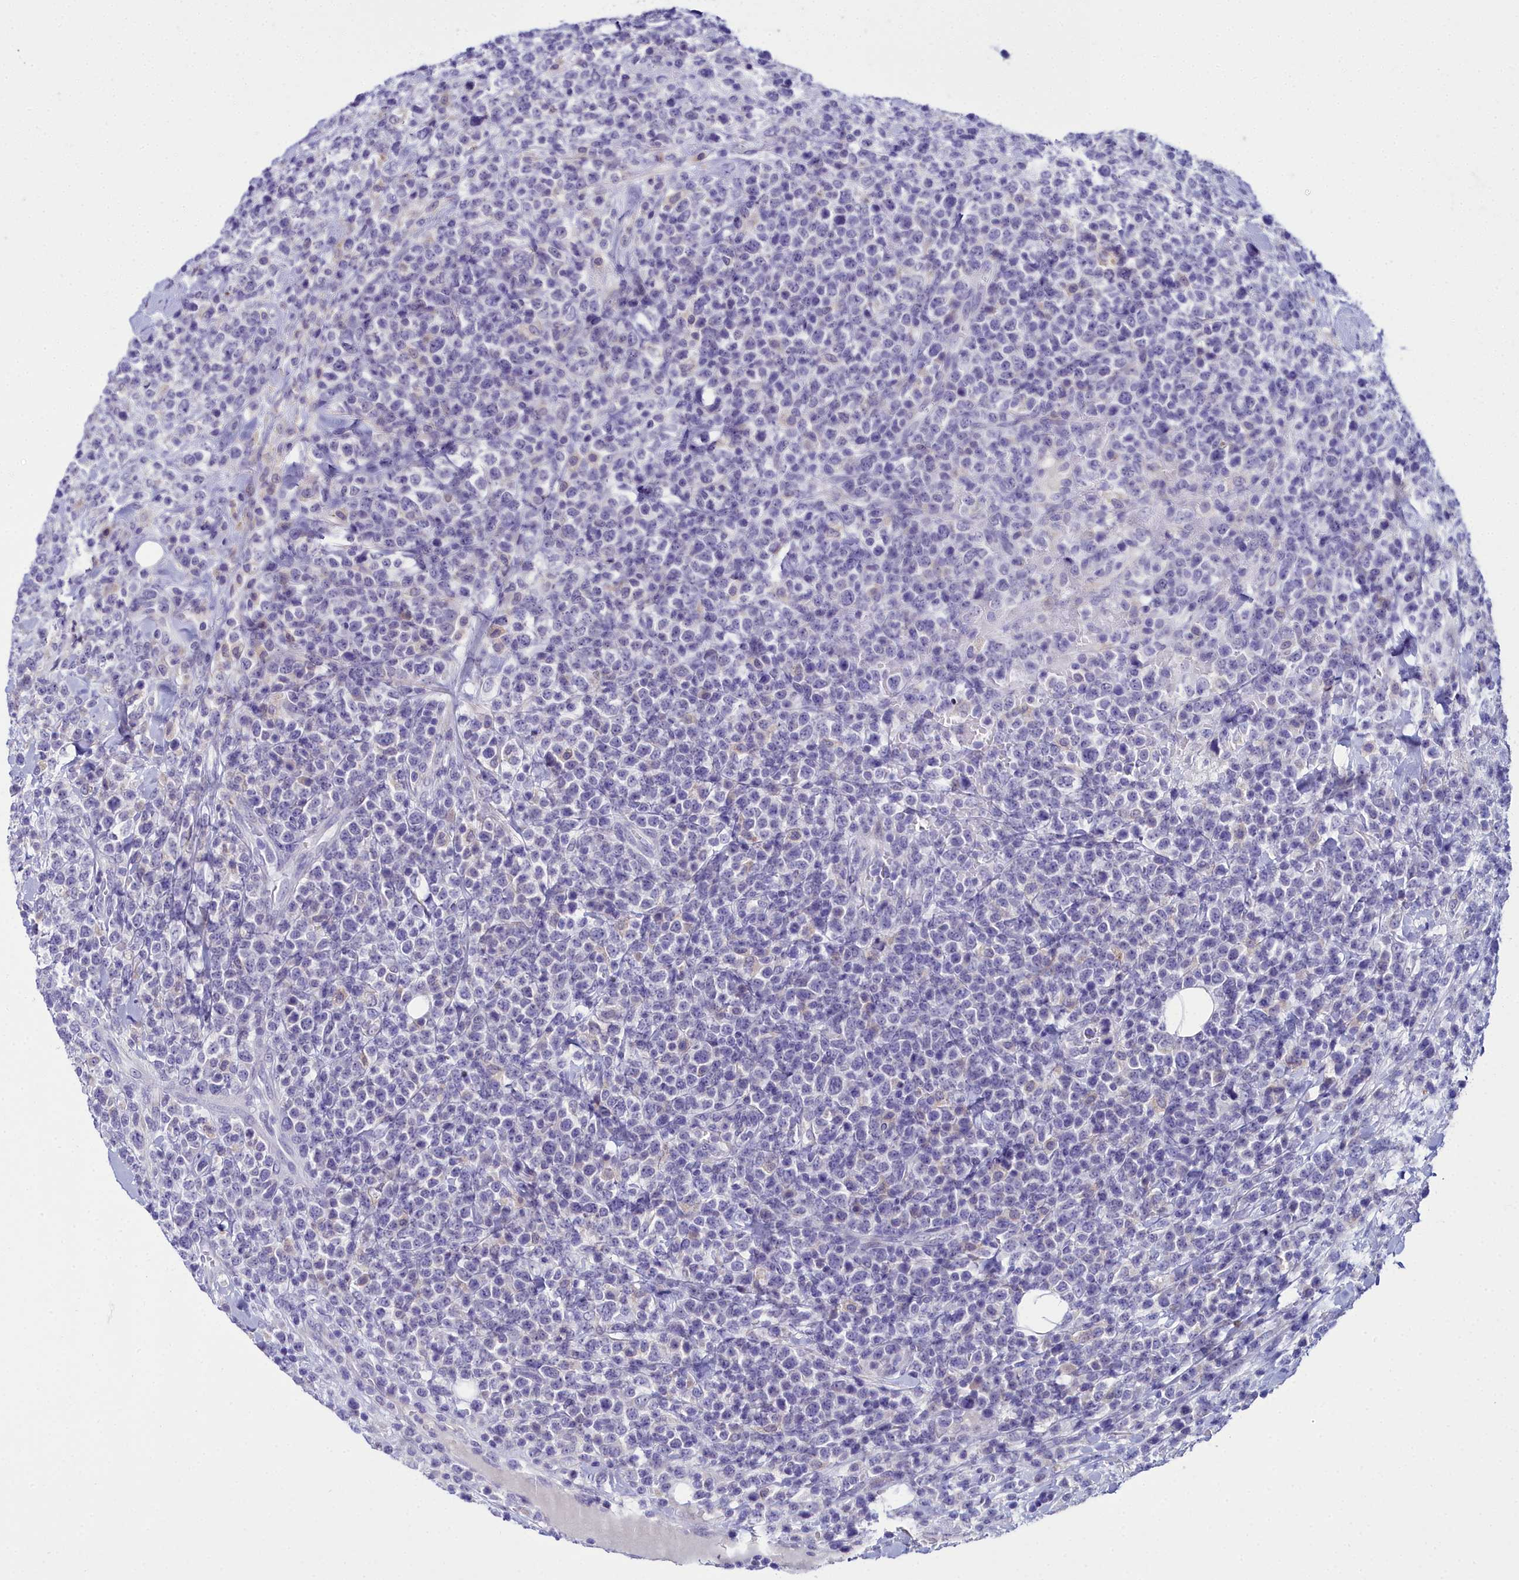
{"staining": {"intensity": "negative", "quantity": "none", "location": "none"}, "tissue": "lymphoma", "cell_type": "Tumor cells", "image_type": "cancer", "snomed": [{"axis": "morphology", "description": "Malignant lymphoma, non-Hodgkin's type, High grade"}, {"axis": "topography", "description": "Colon"}], "caption": "Immunohistochemistry (IHC) of human lymphoma reveals no positivity in tumor cells.", "gene": "ELAPOR2", "patient": {"sex": "female", "age": 53}}